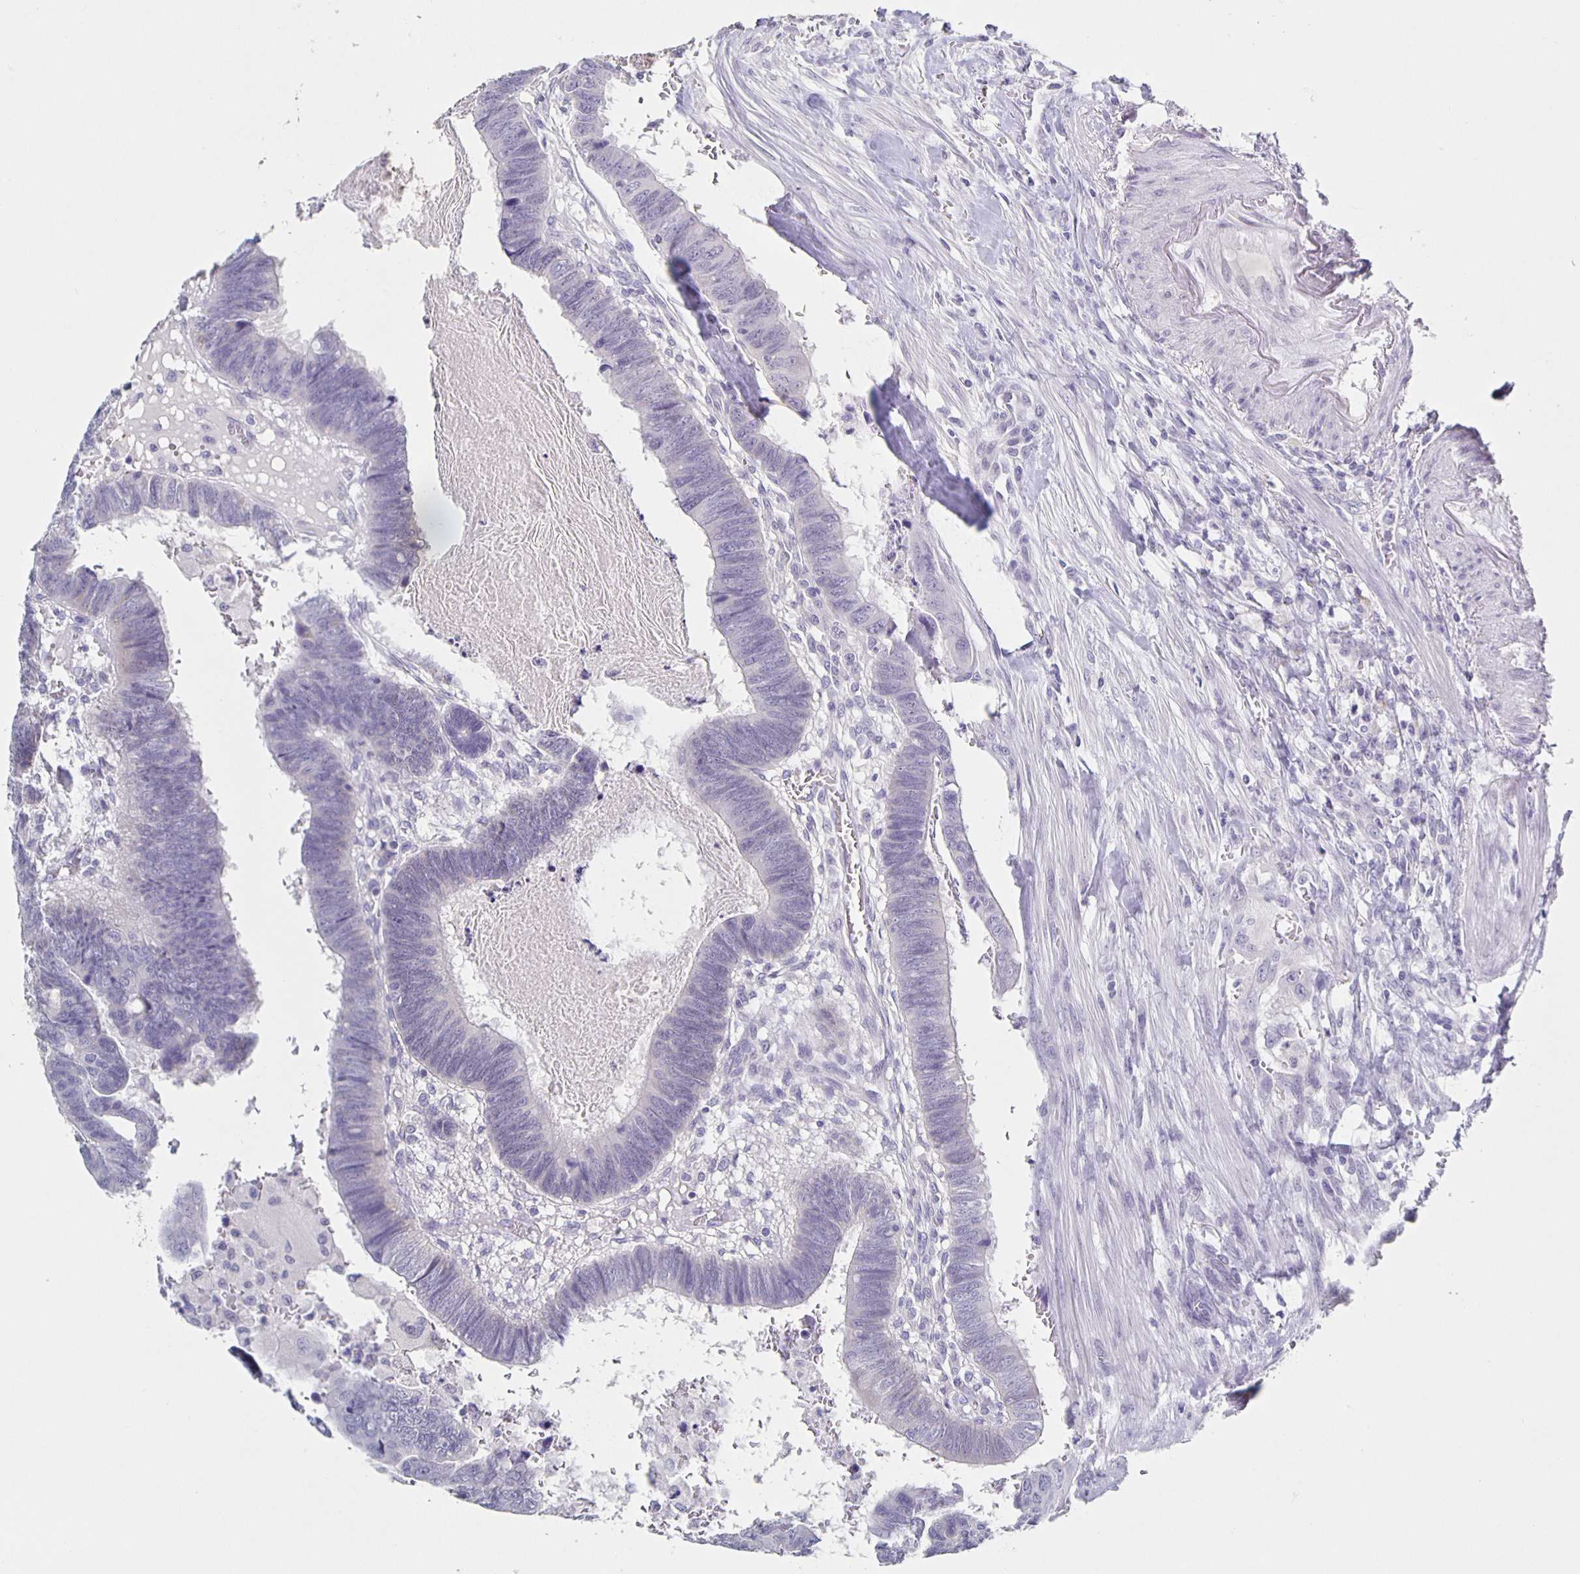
{"staining": {"intensity": "negative", "quantity": "none", "location": "none"}, "tissue": "colorectal cancer", "cell_type": "Tumor cells", "image_type": "cancer", "snomed": [{"axis": "morphology", "description": "Adenocarcinoma, NOS"}, {"axis": "topography", "description": "Colon"}], "caption": "A high-resolution photomicrograph shows IHC staining of adenocarcinoma (colorectal), which shows no significant expression in tumor cells.", "gene": "CARNS1", "patient": {"sex": "male", "age": 62}}